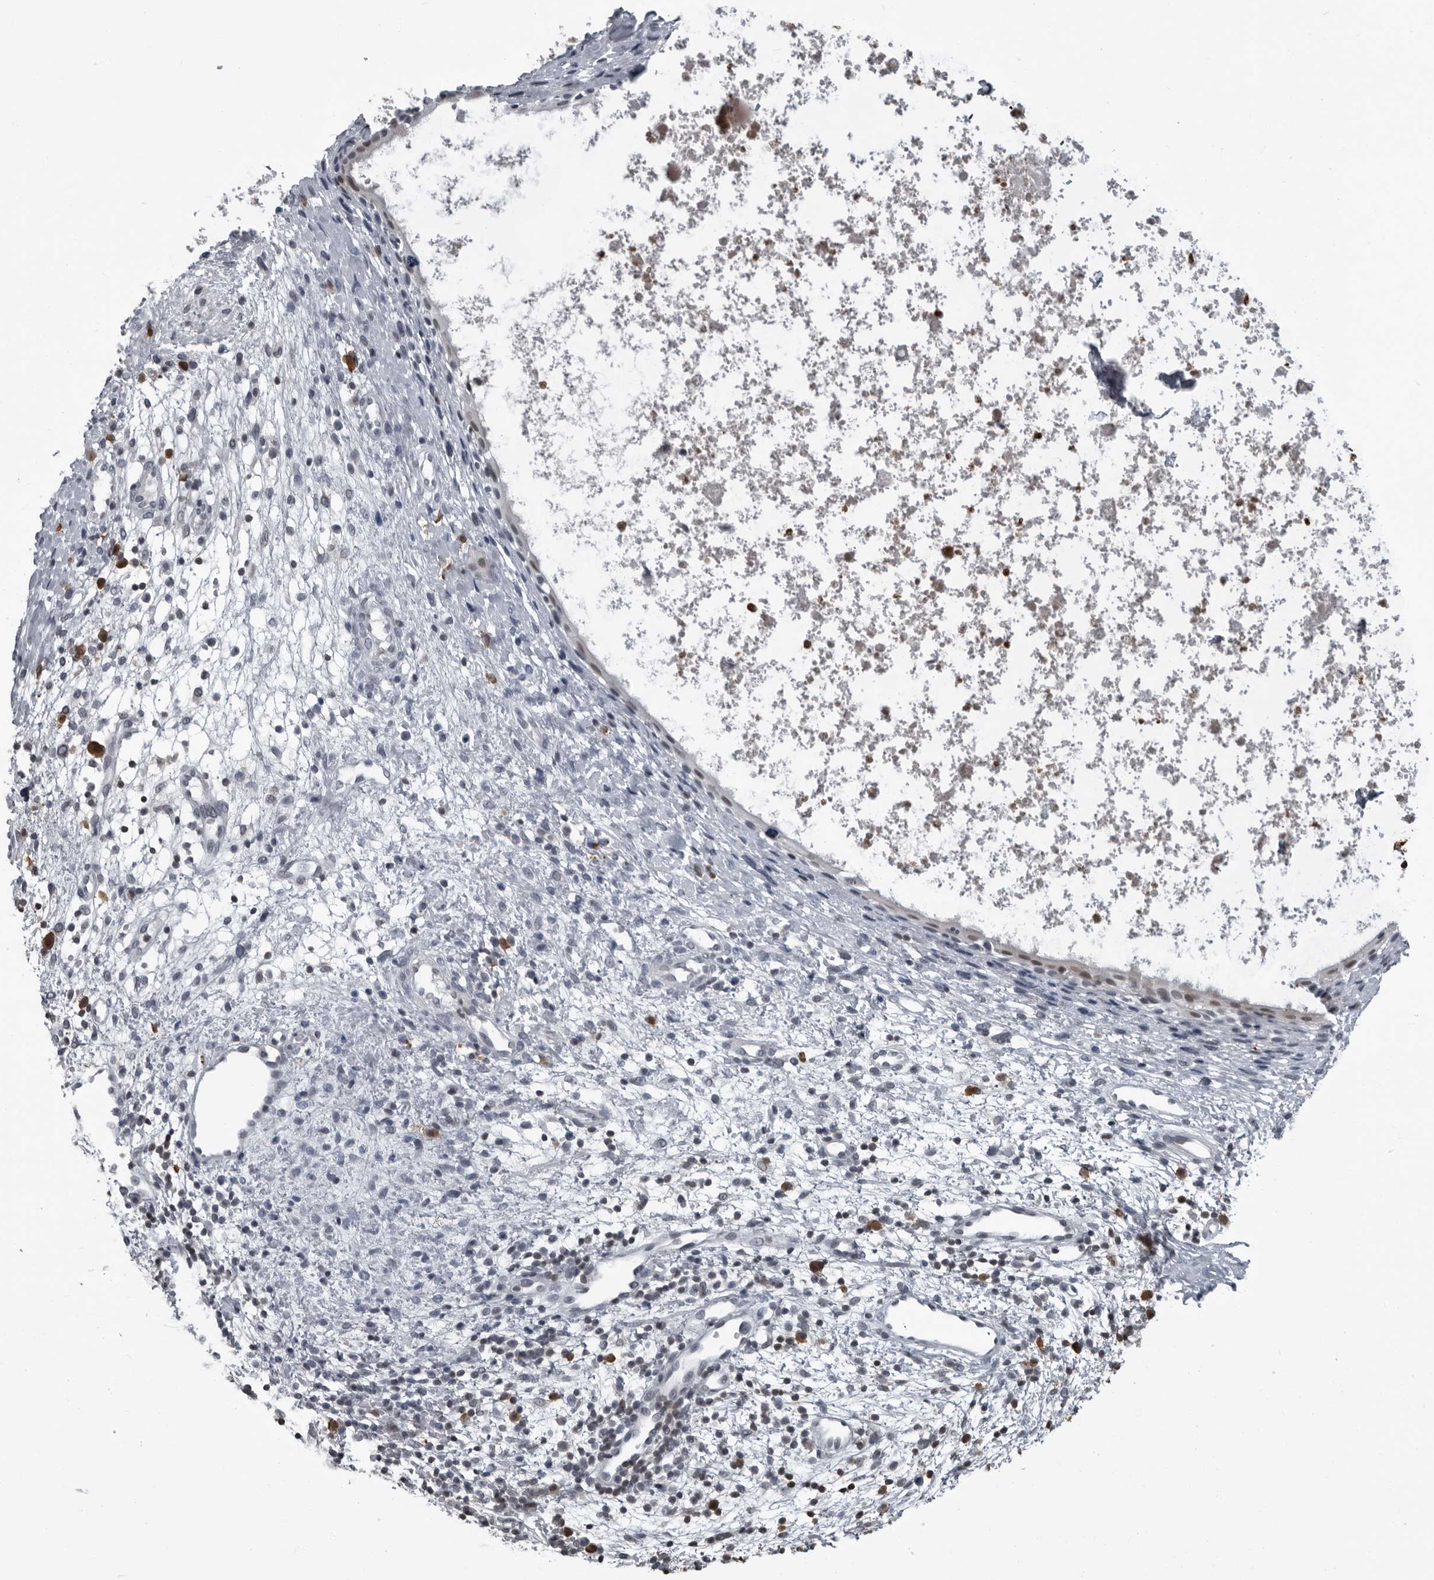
{"staining": {"intensity": "weak", "quantity": ">75%", "location": "nuclear"}, "tissue": "nasopharynx", "cell_type": "Respiratory epithelial cells", "image_type": "normal", "snomed": [{"axis": "morphology", "description": "Normal tissue, NOS"}, {"axis": "topography", "description": "Nasopharynx"}], "caption": "Immunohistochemical staining of normal human nasopharynx displays weak nuclear protein positivity in approximately >75% of respiratory epithelial cells.", "gene": "RTCA", "patient": {"sex": "male", "age": 22}}